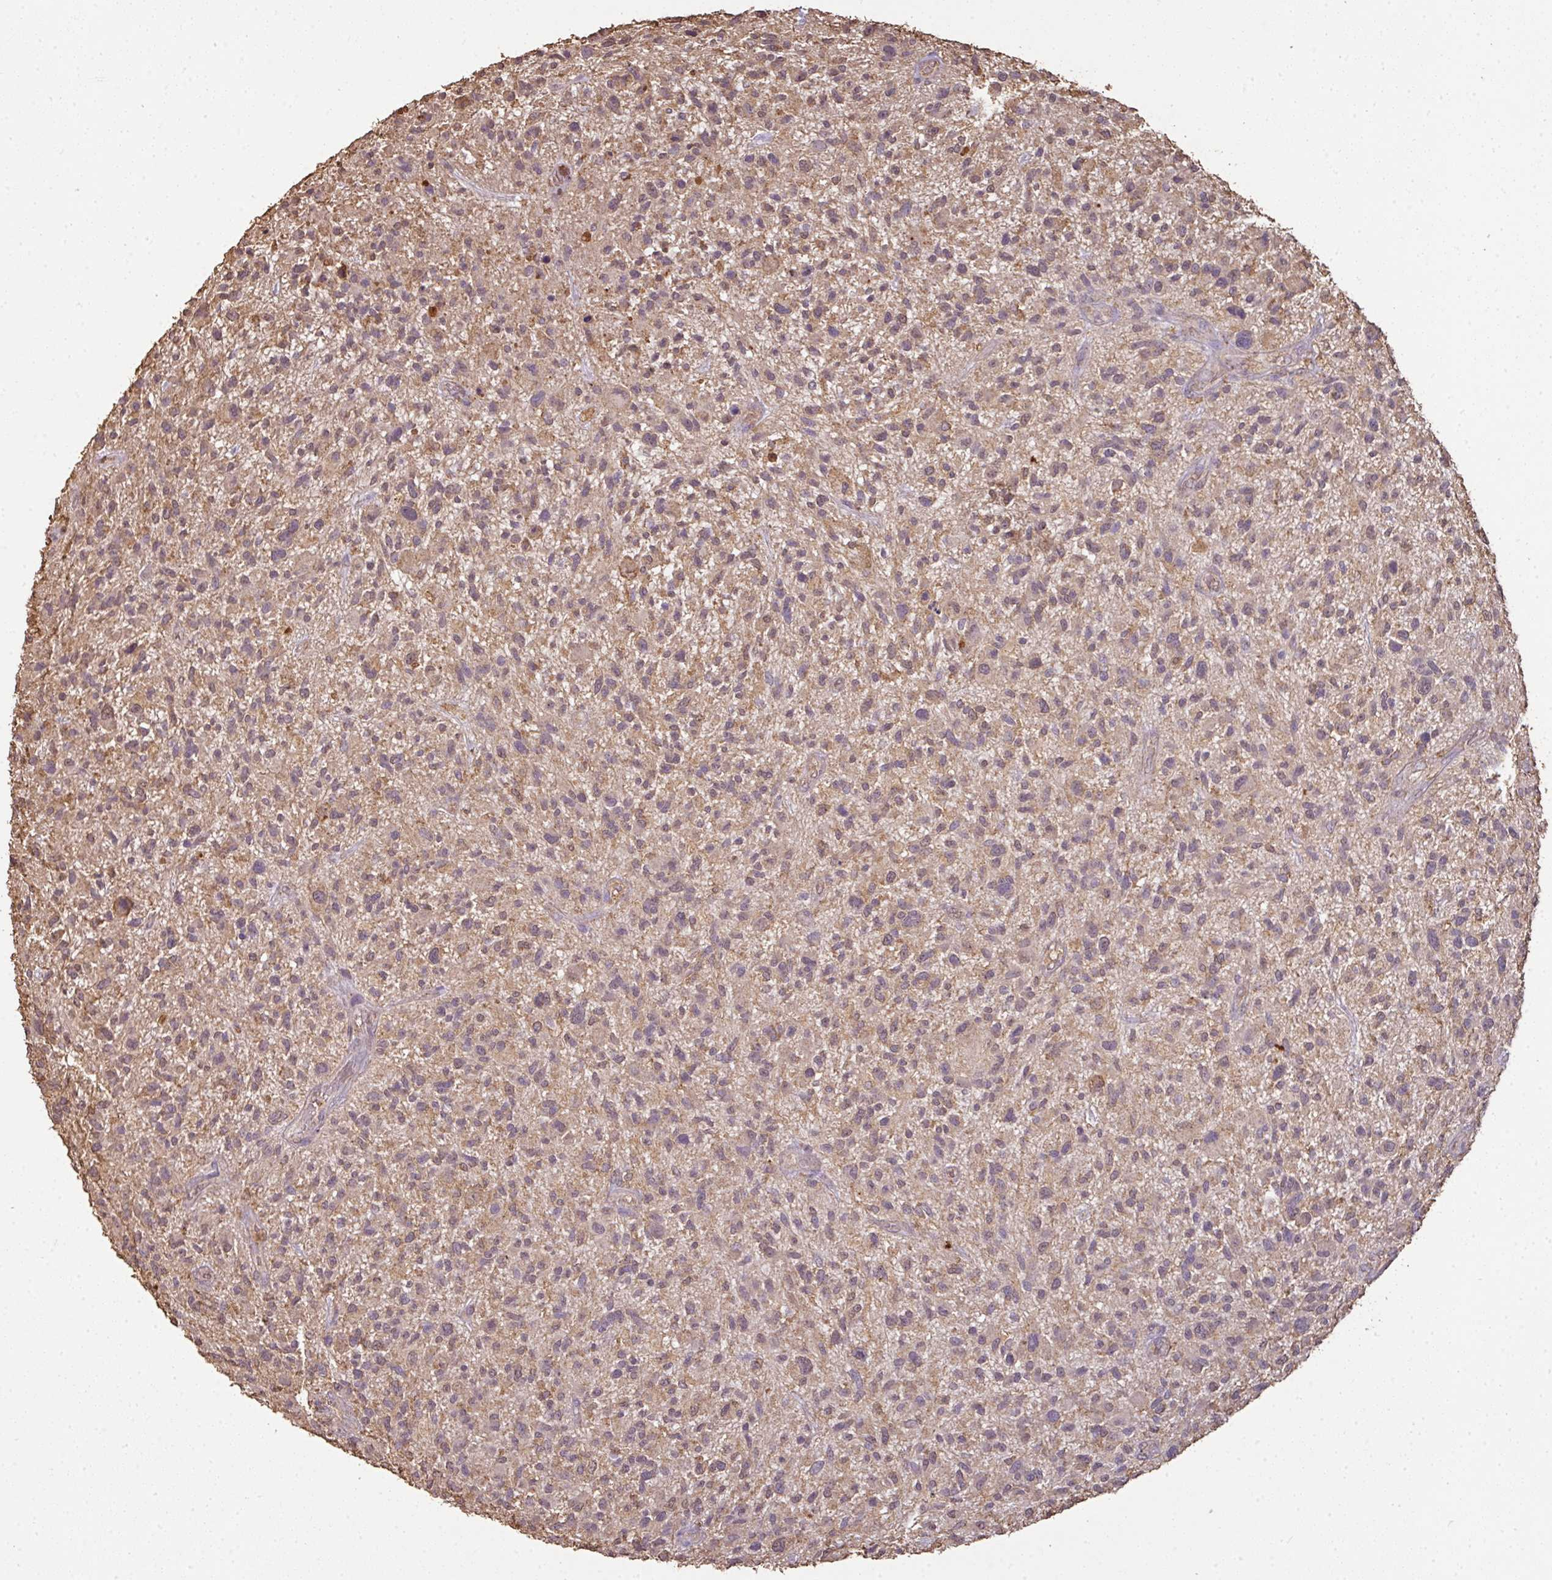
{"staining": {"intensity": "weak", "quantity": "25%-75%", "location": "cytoplasmic/membranous"}, "tissue": "glioma", "cell_type": "Tumor cells", "image_type": "cancer", "snomed": [{"axis": "morphology", "description": "Glioma, malignant, High grade"}, {"axis": "topography", "description": "Brain"}], "caption": "Protein expression analysis of human malignant glioma (high-grade) reveals weak cytoplasmic/membranous expression in about 25%-75% of tumor cells.", "gene": "ATAT1", "patient": {"sex": "male", "age": 47}}